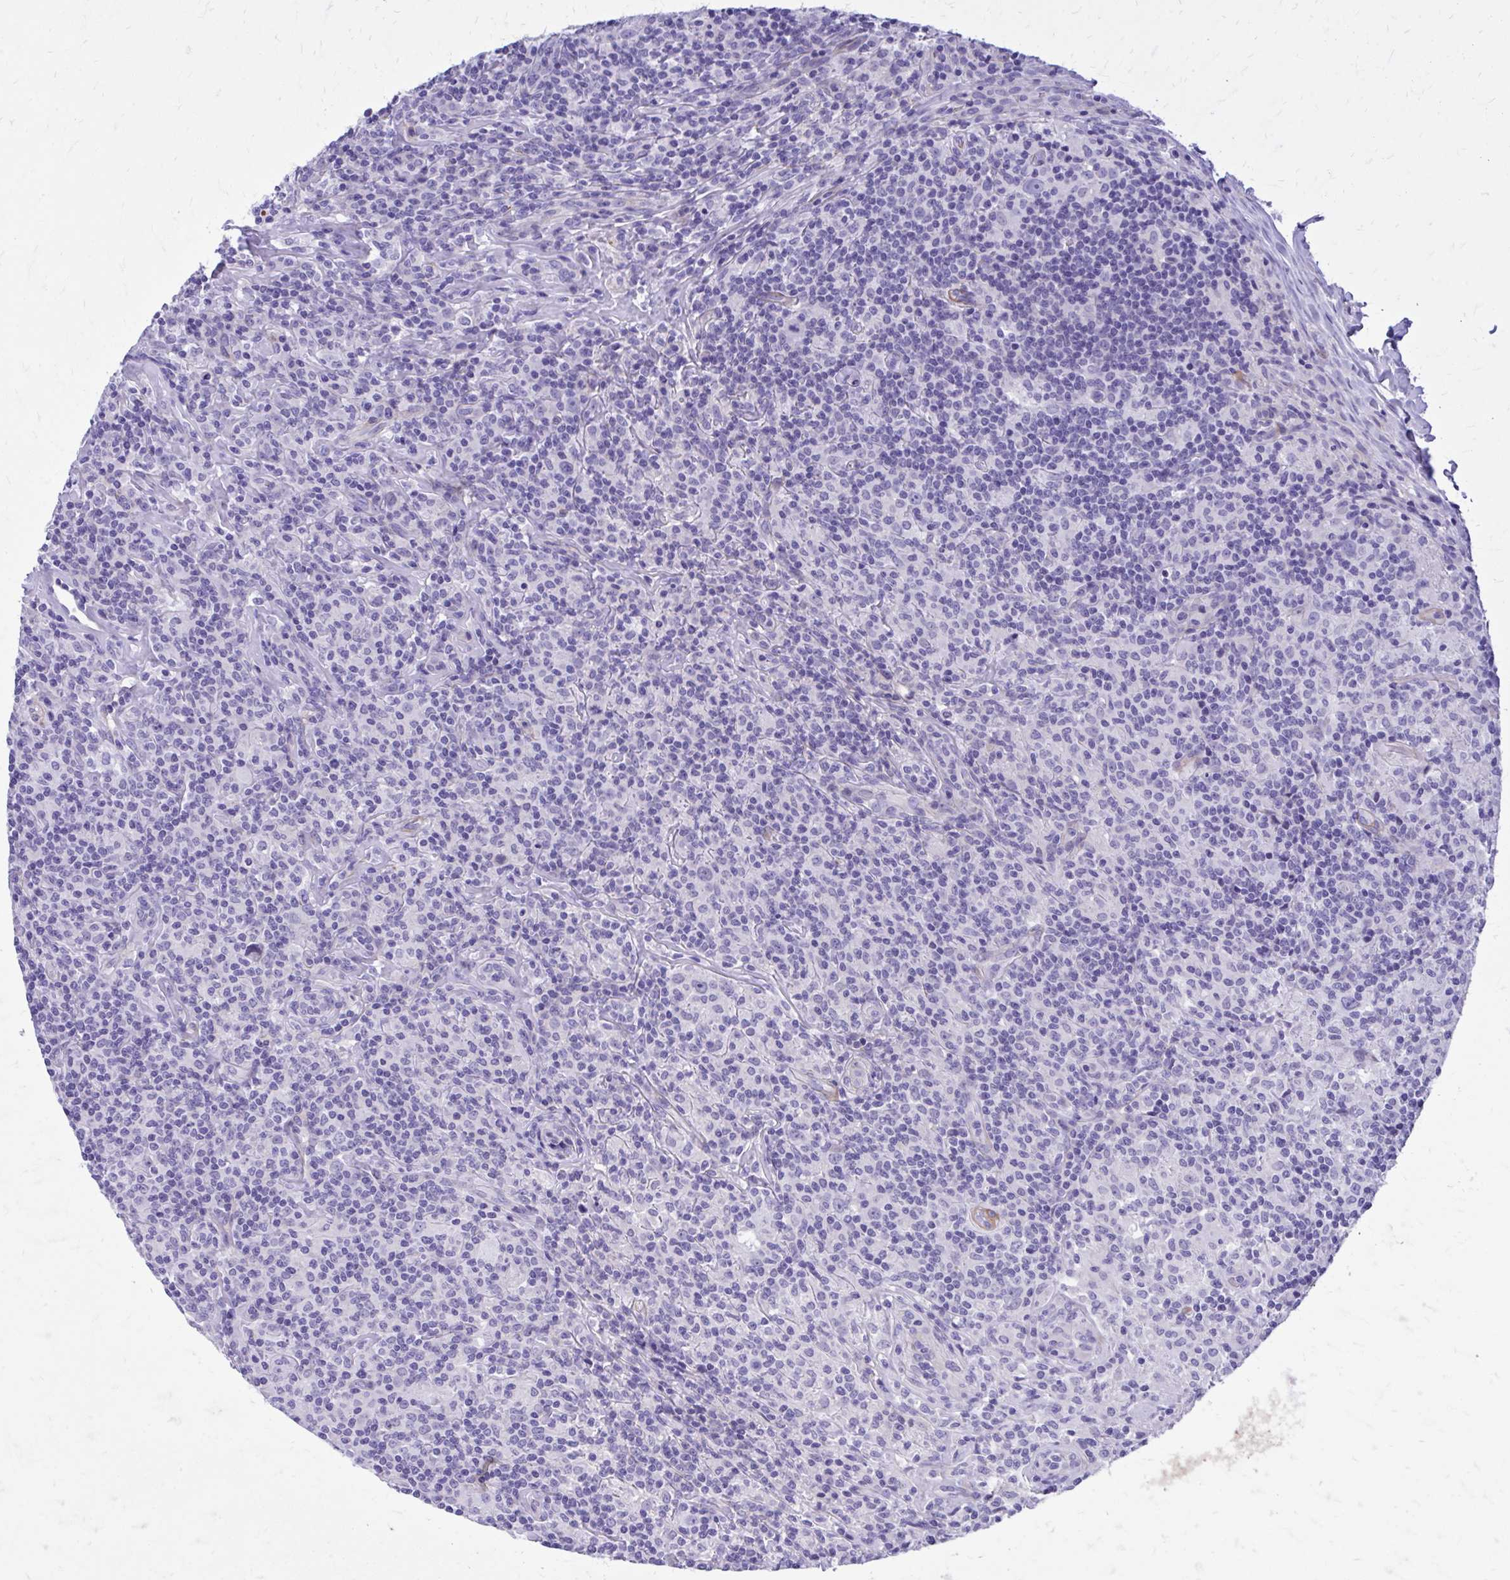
{"staining": {"intensity": "negative", "quantity": "none", "location": "none"}, "tissue": "lymphoma", "cell_type": "Tumor cells", "image_type": "cancer", "snomed": [{"axis": "morphology", "description": "Hodgkin's disease, NOS"}, {"axis": "morphology", "description": "Hodgkin's lymphoma, nodular sclerosis"}, {"axis": "topography", "description": "Lymph node"}], "caption": "This is a image of IHC staining of lymphoma, which shows no positivity in tumor cells.", "gene": "EPB41L1", "patient": {"sex": "female", "age": 10}}